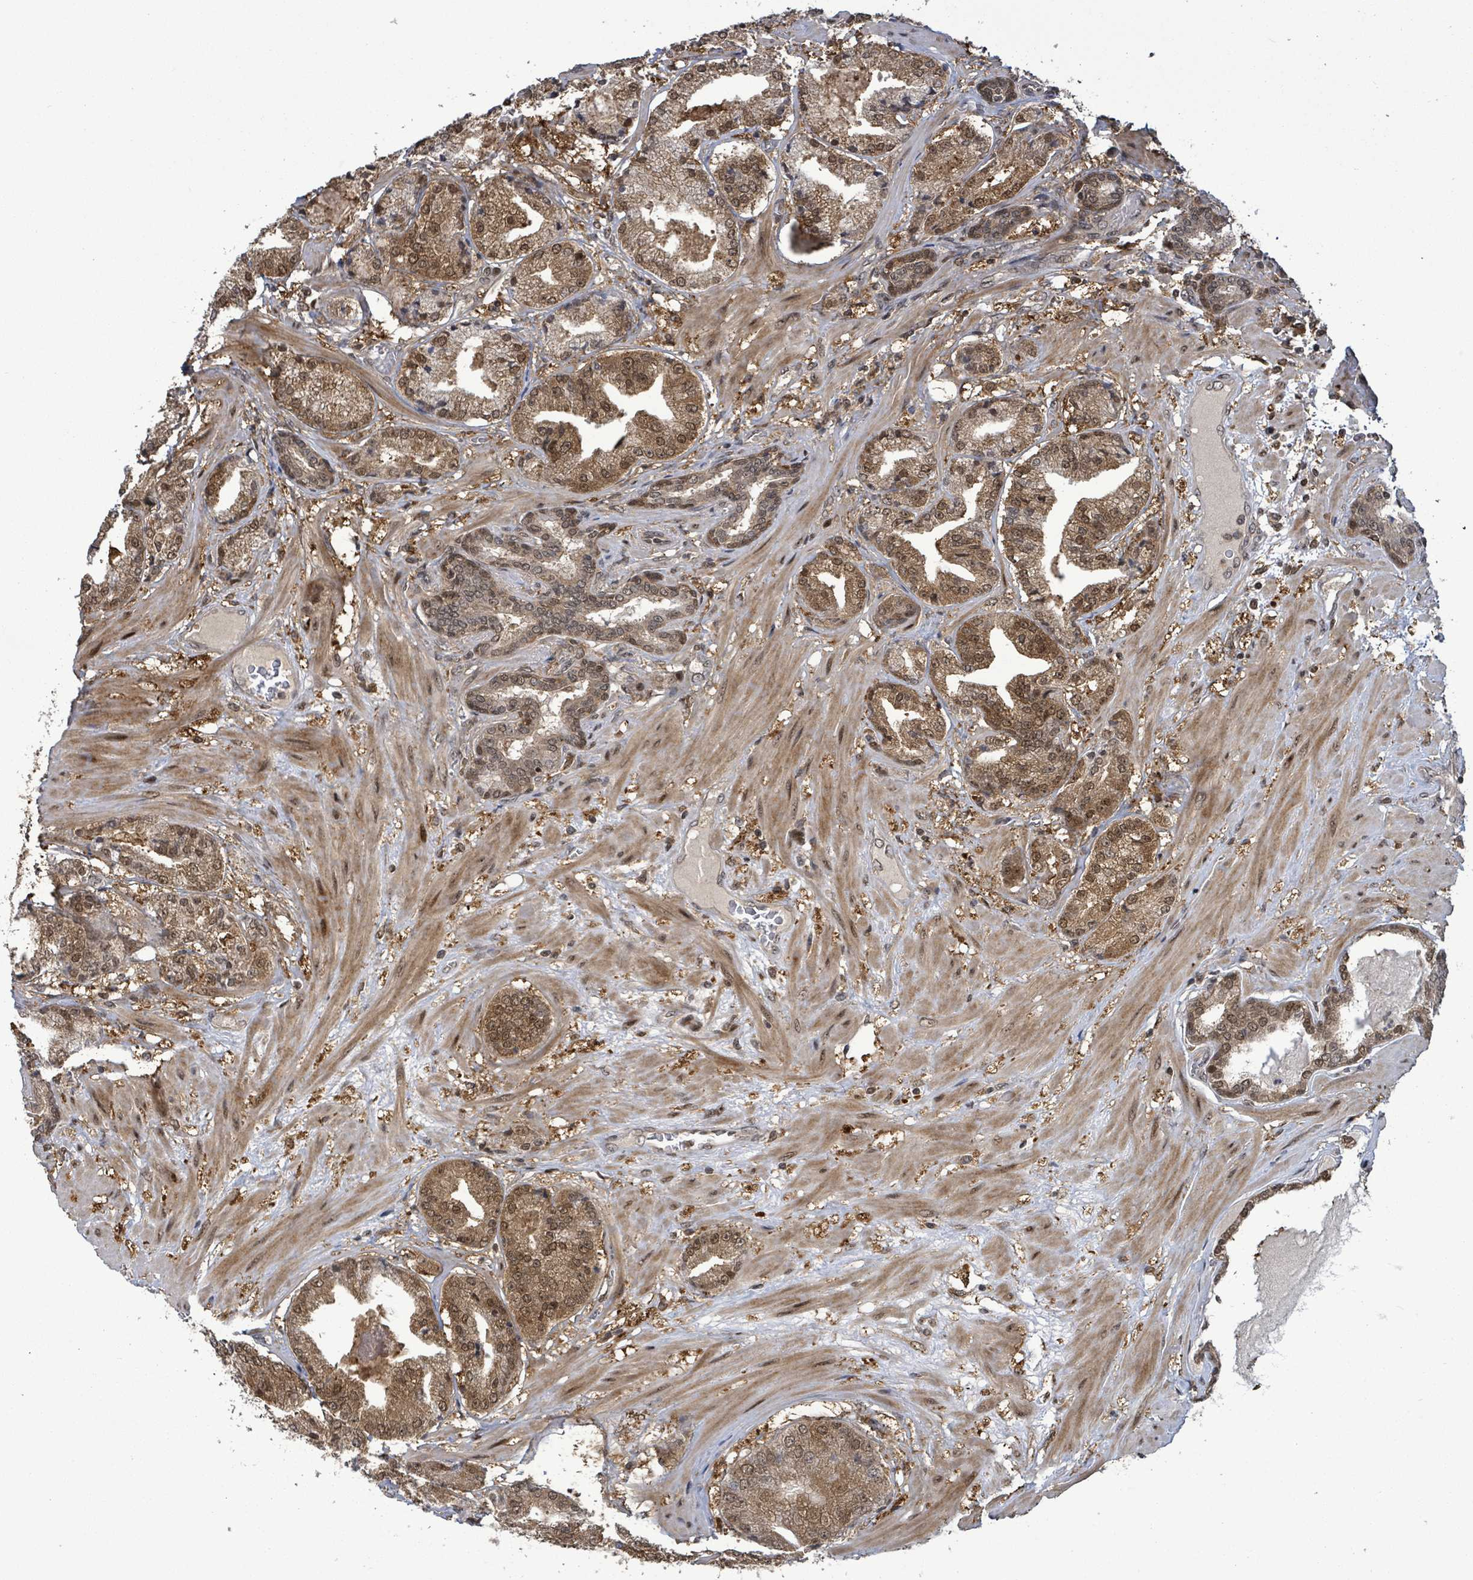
{"staining": {"intensity": "moderate", "quantity": ">75%", "location": "cytoplasmic/membranous,nuclear"}, "tissue": "prostate cancer", "cell_type": "Tumor cells", "image_type": "cancer", "snomed": [{"axis": "morphology", "description": "Adenocarcinoma, High grade"}, {"axis": "topography", "description": "Prostate"}], "caption": "Protein expression analysis of human prostate high-grade adenocarcinoma reveals moderate cytoplasmic/membranous and nuclear staining in approximately >75% of tumor cells.", "gene": "FBXO6", "patient": {"sex": "male", "age": 63}}